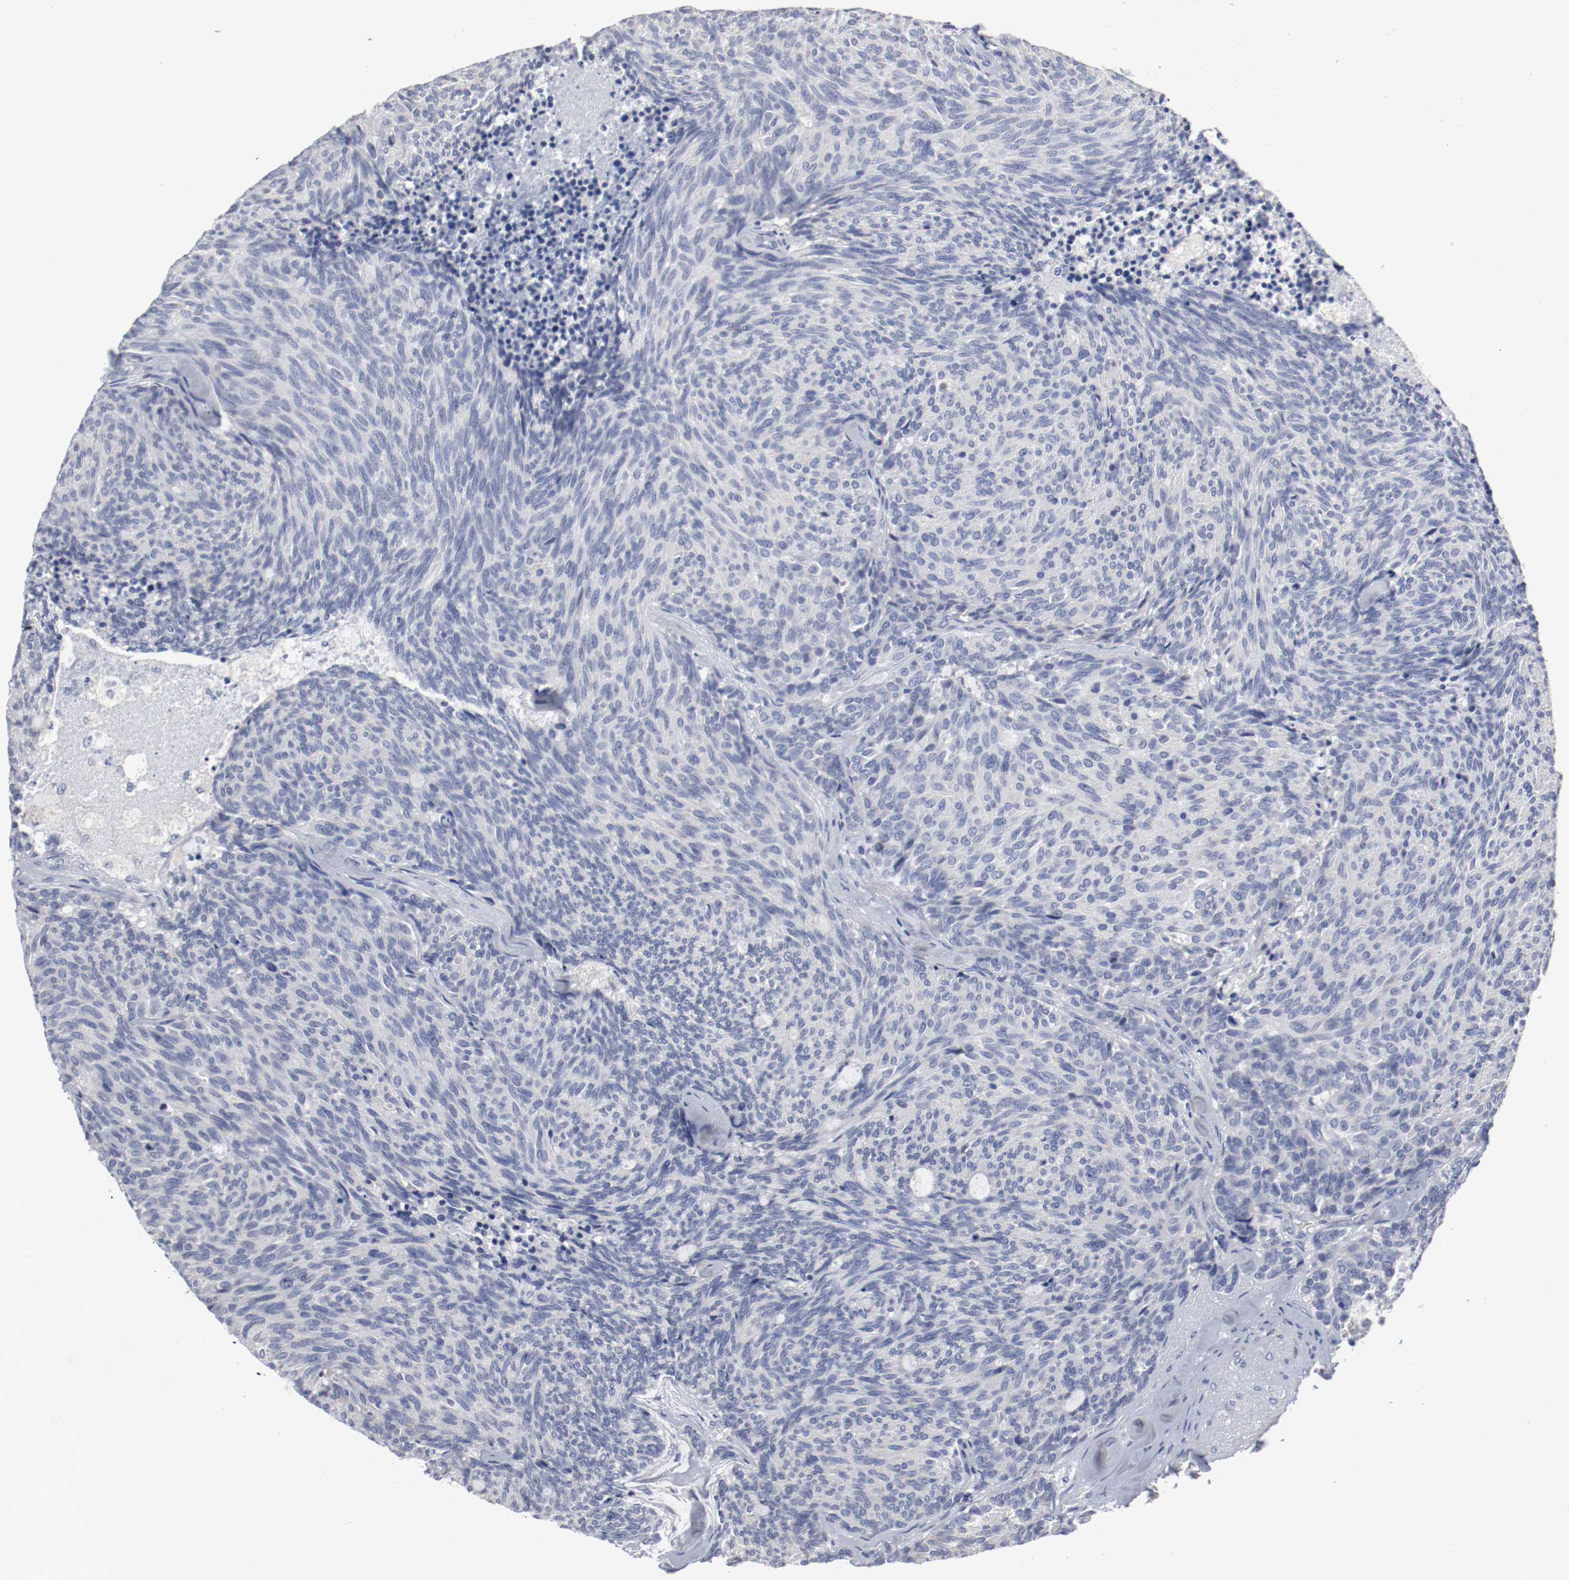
{"staining": {"intensity": "negative", "quantity": "none", "location": "none"}, "tissue": "carcinoid", "cell_type": "Tumor cells", "image_type": "cancer", "snomed": [{"axis": "morphology", "description": "Carcinoid, malignant, NOS"}, {"axis": "topography", "description": "Pancreas"}], "caption": "A micrograph of human carcinoid is negative for staining in tumor cells.", "gene": "FGFBP1", "patient": {"sex": "female", "age": 54}}